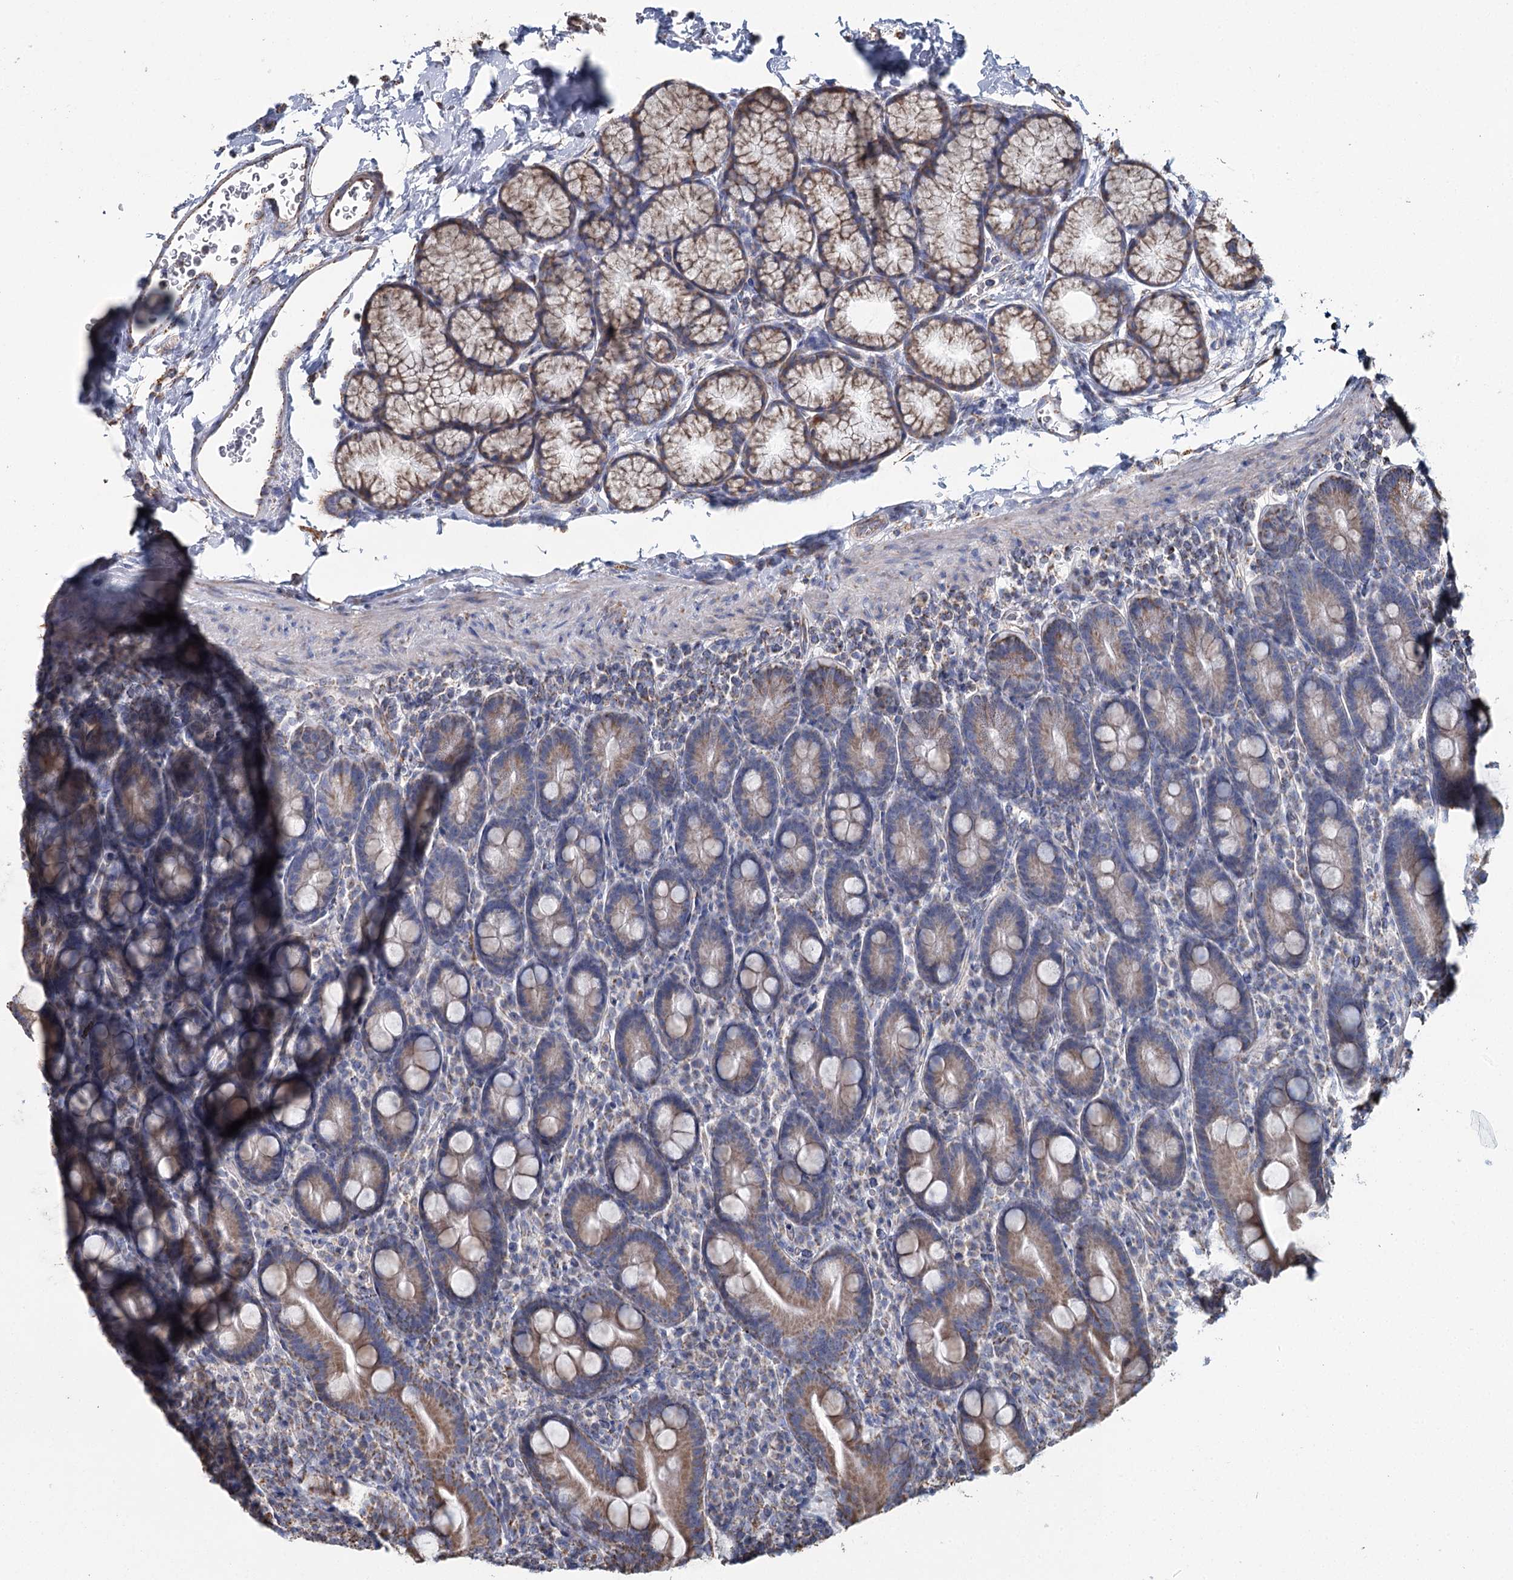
{"staining": {"intensity": "moderate", "quantity": "25%-75%", "location": "cytoplasmic/membranous"}, "tissue": "duodenum", "cell_type": "Glandular cells", "image_type": "normal", "snomed": [{"axis": "morphology", "description": "Normal tissue, NOS"}, {"axis": "topography", "description": "Duodenum"}], "caption": "Immunohistochemistry (IHC) (DAB) staining of unremarkable duodenum exhibits moderate cytoplasmic/membranous protein positivity in about 25%-75% of glandular cells.", "gene": "MRPL44", "patient": {"sex": "male", "age": 35}}